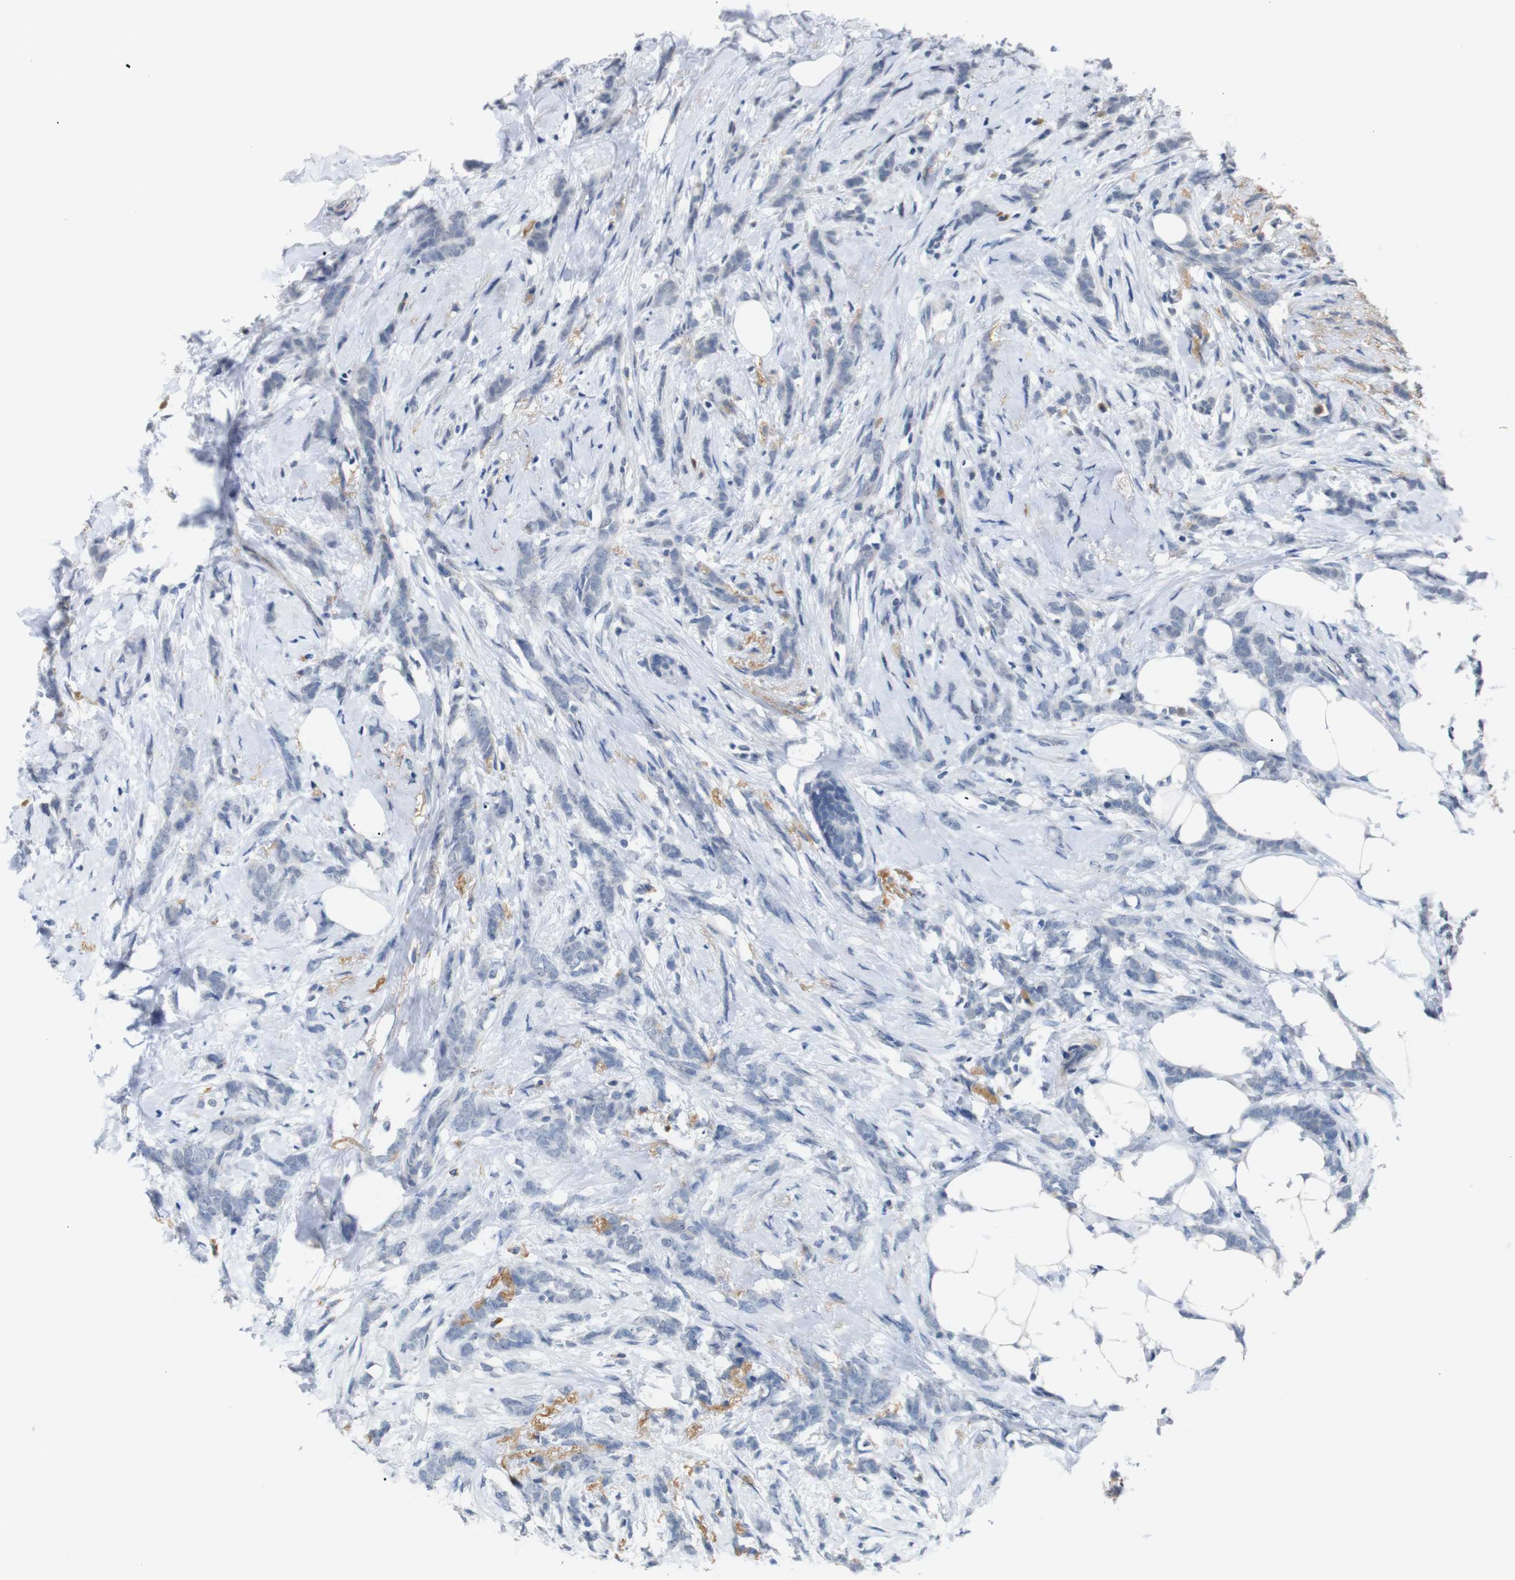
{"staining": {"intensity": "negative", "quantity": "none", "location": "none"}, "tissue": "breast cancer", "cell_type": "Tumor cells", "image_type": "cancer", "snomed": [{"axis": "morphology", "description": "Lobular carcinoma, in situ"}, {"axis": "morphology", "description": "Lobular carcinoma"}, {"axis": "topography", "description": "Breast"}], "caption": "DAB immunohistochemical staining of human lobular carcinoma in situ (breast) demonstrates no significant positivity in tumor cells. (Brightfield microscopy of DAB (3,3'-diaminobenzidine) IHC at high magnification).", "gene": "CHRM5", "patient": {"sex": "female", "age": 41}}